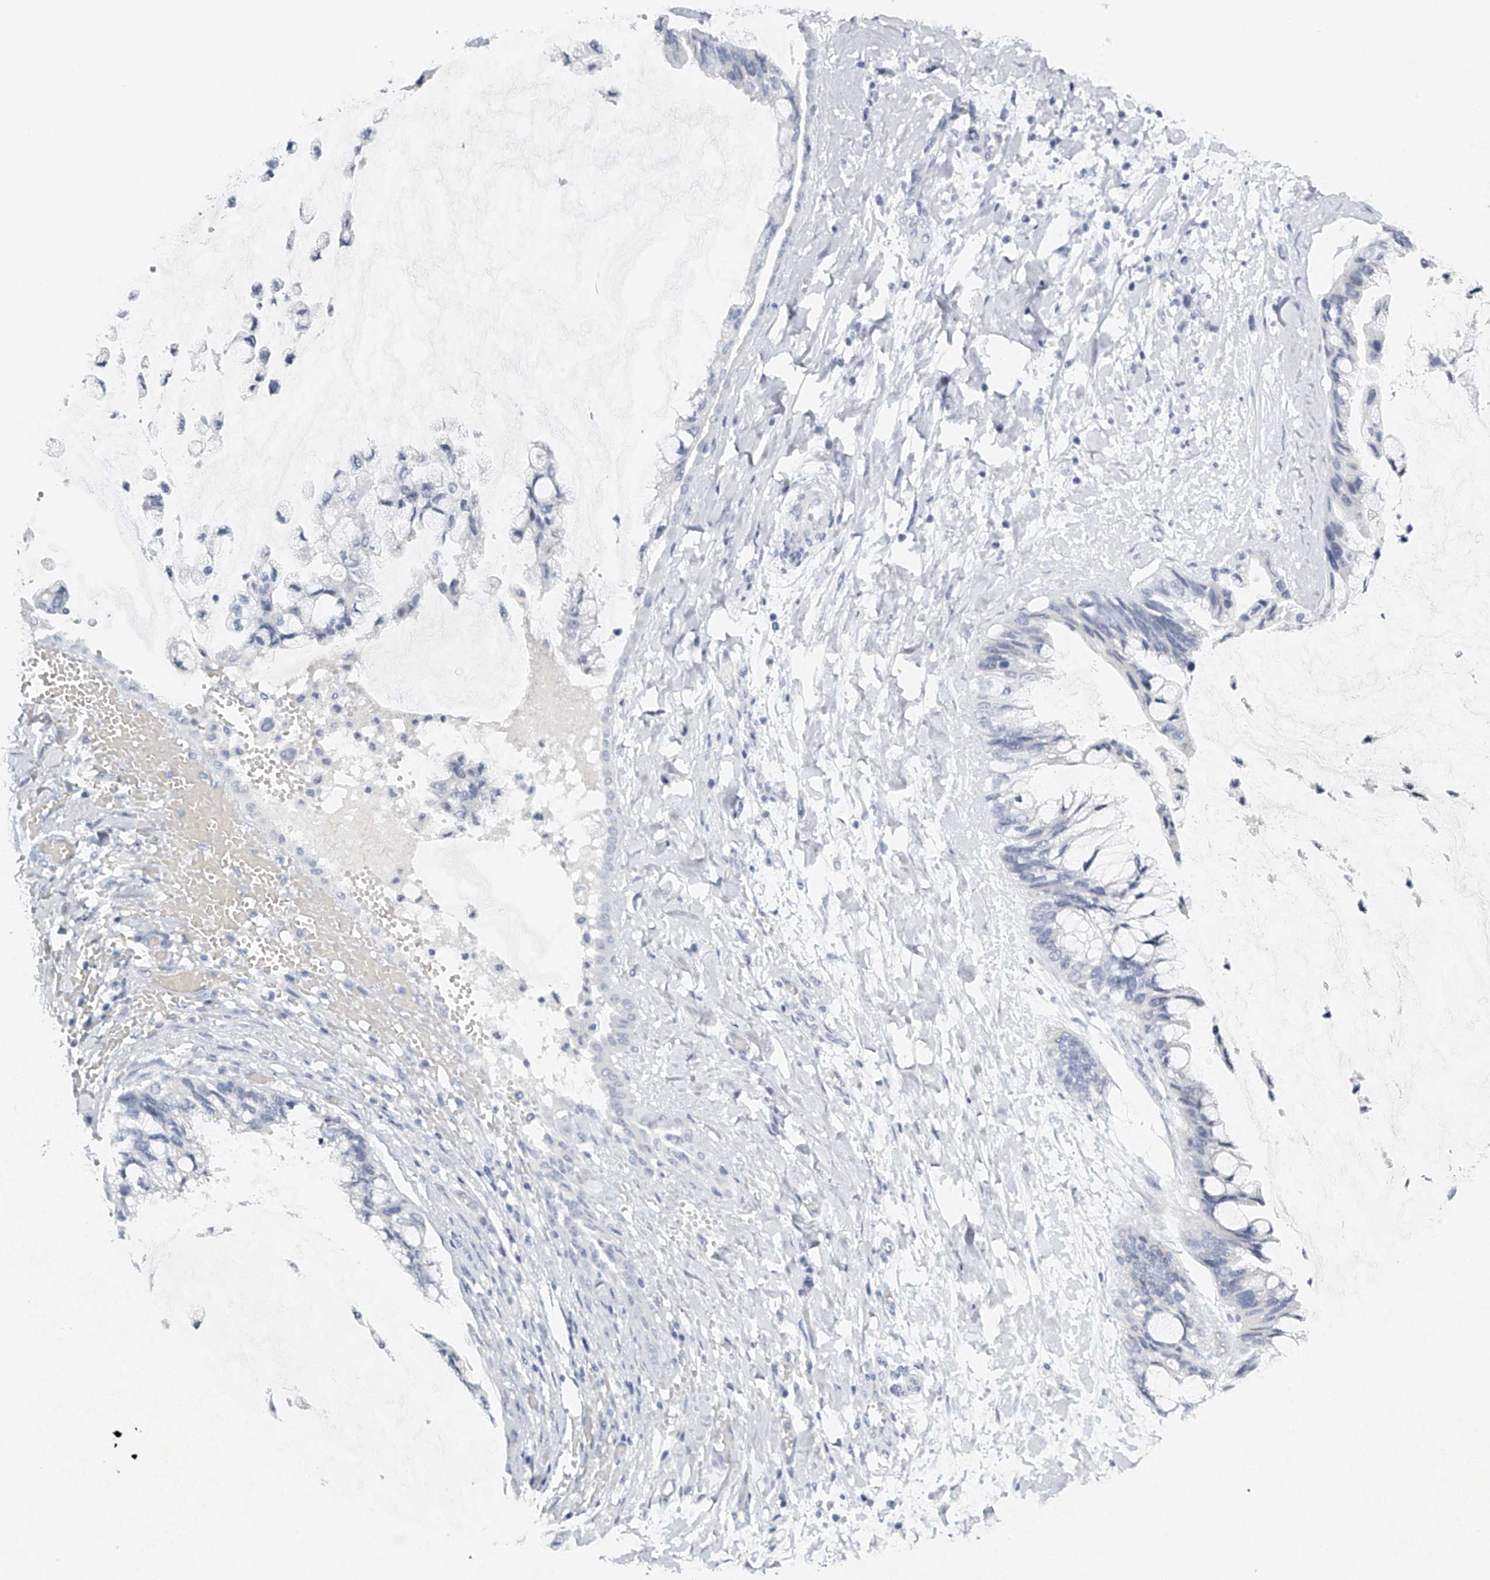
{"staining": {"intensity": "negative", "quantity": "none", "location": "none"}, "tissue": "ovarian cancer", "cell_type": "Tumor cells", "image_type": "cancer", "snomed": [{"axis": "morphology", "description": "Cystadenocarcinoma, mucinous, NOS"}, {"axis": "topography", "description": "Ovary"}], "caption": "This is a image of immunohistochemistry (IHC) staining of ovarian cancer, which shows no staining in tumor cells. (DAB (3,3'-diaminobenzidine) immunohistochemistry, high magnification).", "gene": "FAT2", "patient": {"sex": "female", "age": 39}}